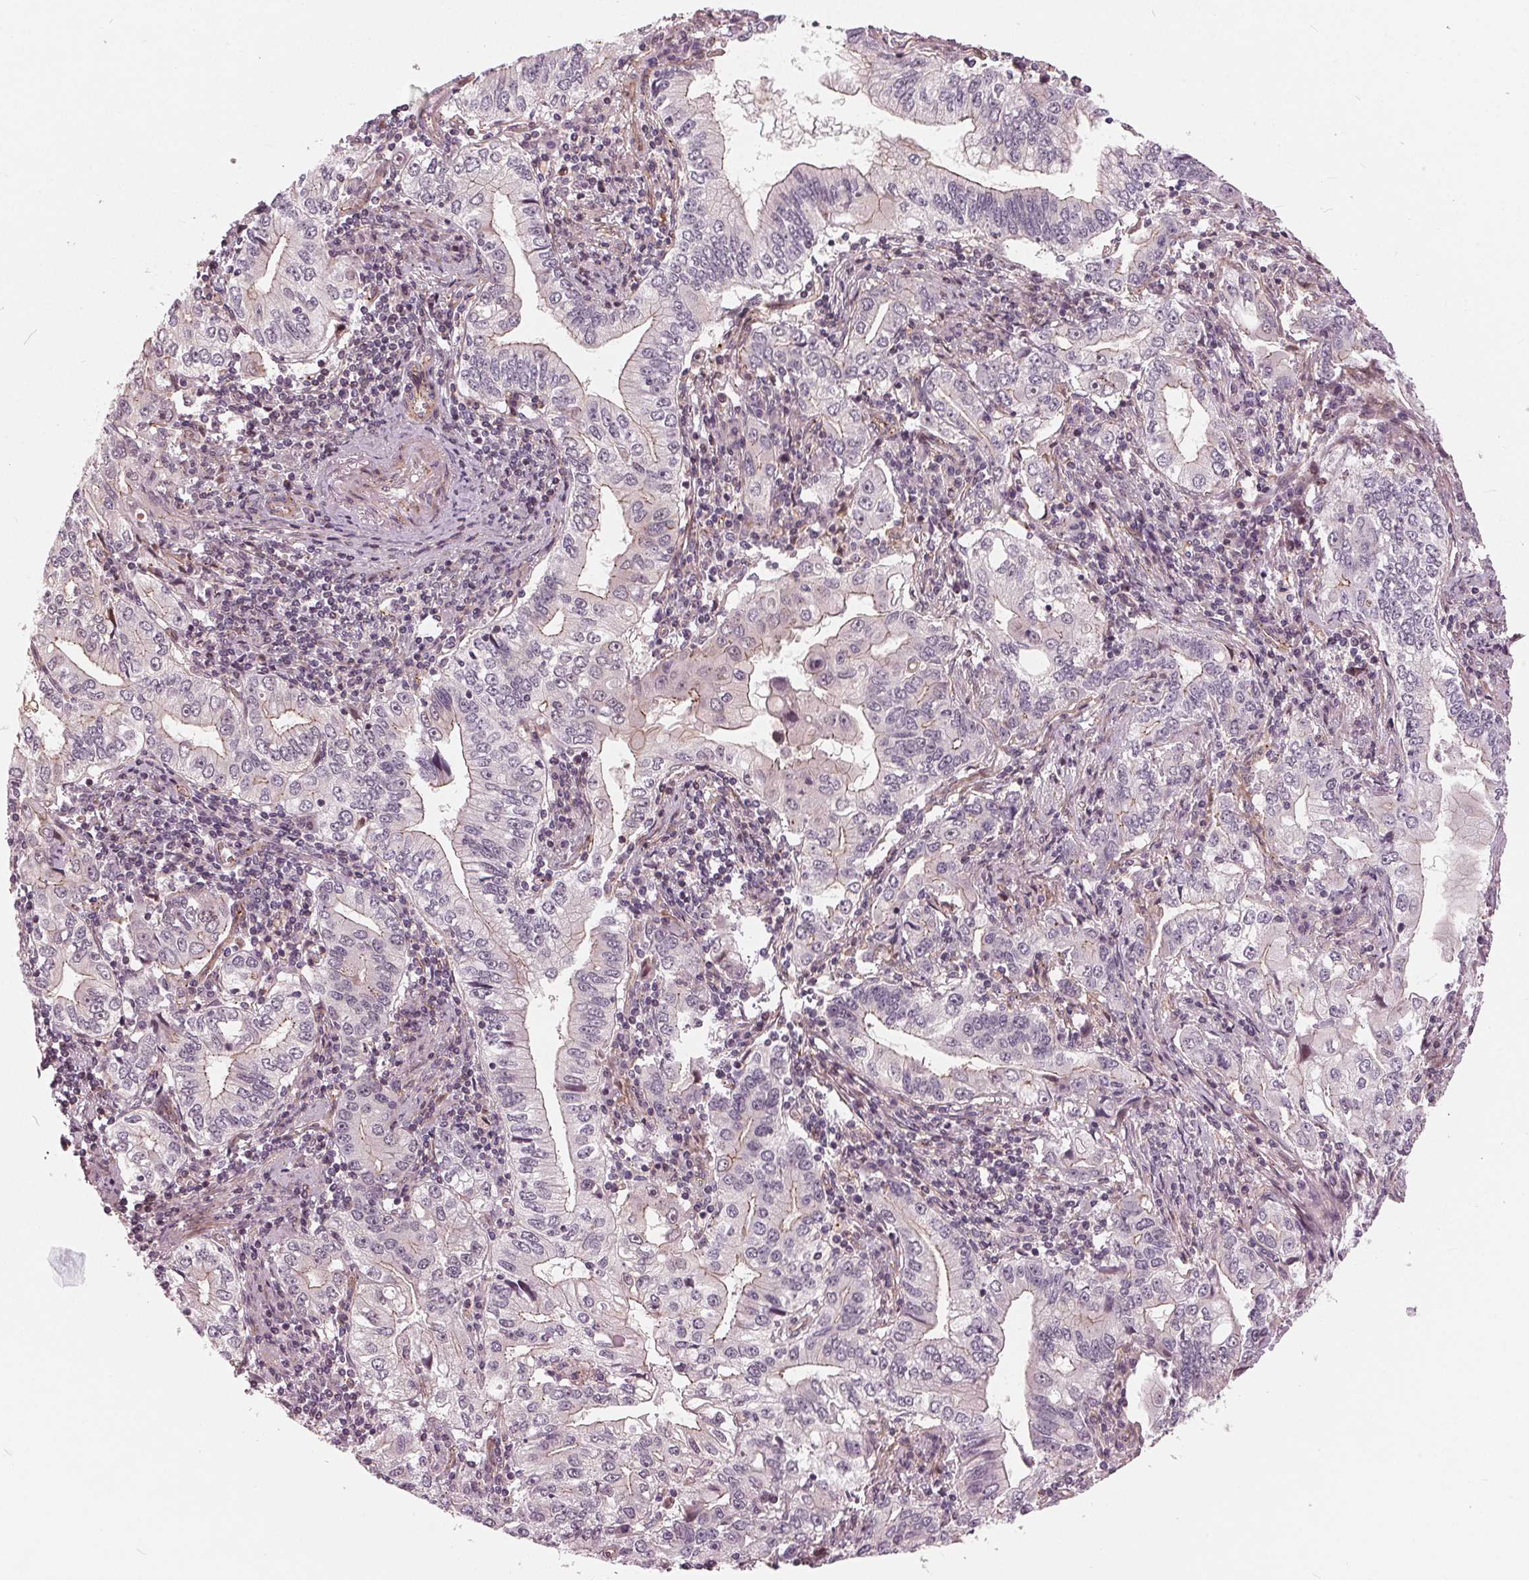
{"staining": {"intensity": "negative", "quantity": "none", "location": "none"}, "tissue": "stomach cancer", "cell_type": "Tumor cells", "image_type": "cancer", "snomed": [{"axis": "morphology", "description": "Adenocarcinoma, NOS"}, {"axis": "topography", "description": "Stomach, lower"}], "caption": "This is an immunohistochemistry (IHC) micrograph of human stomach cancer. There is no staining in tumor cells.", "gene": "TXNIP", "patient": {"sex": "female", "age": 72}}